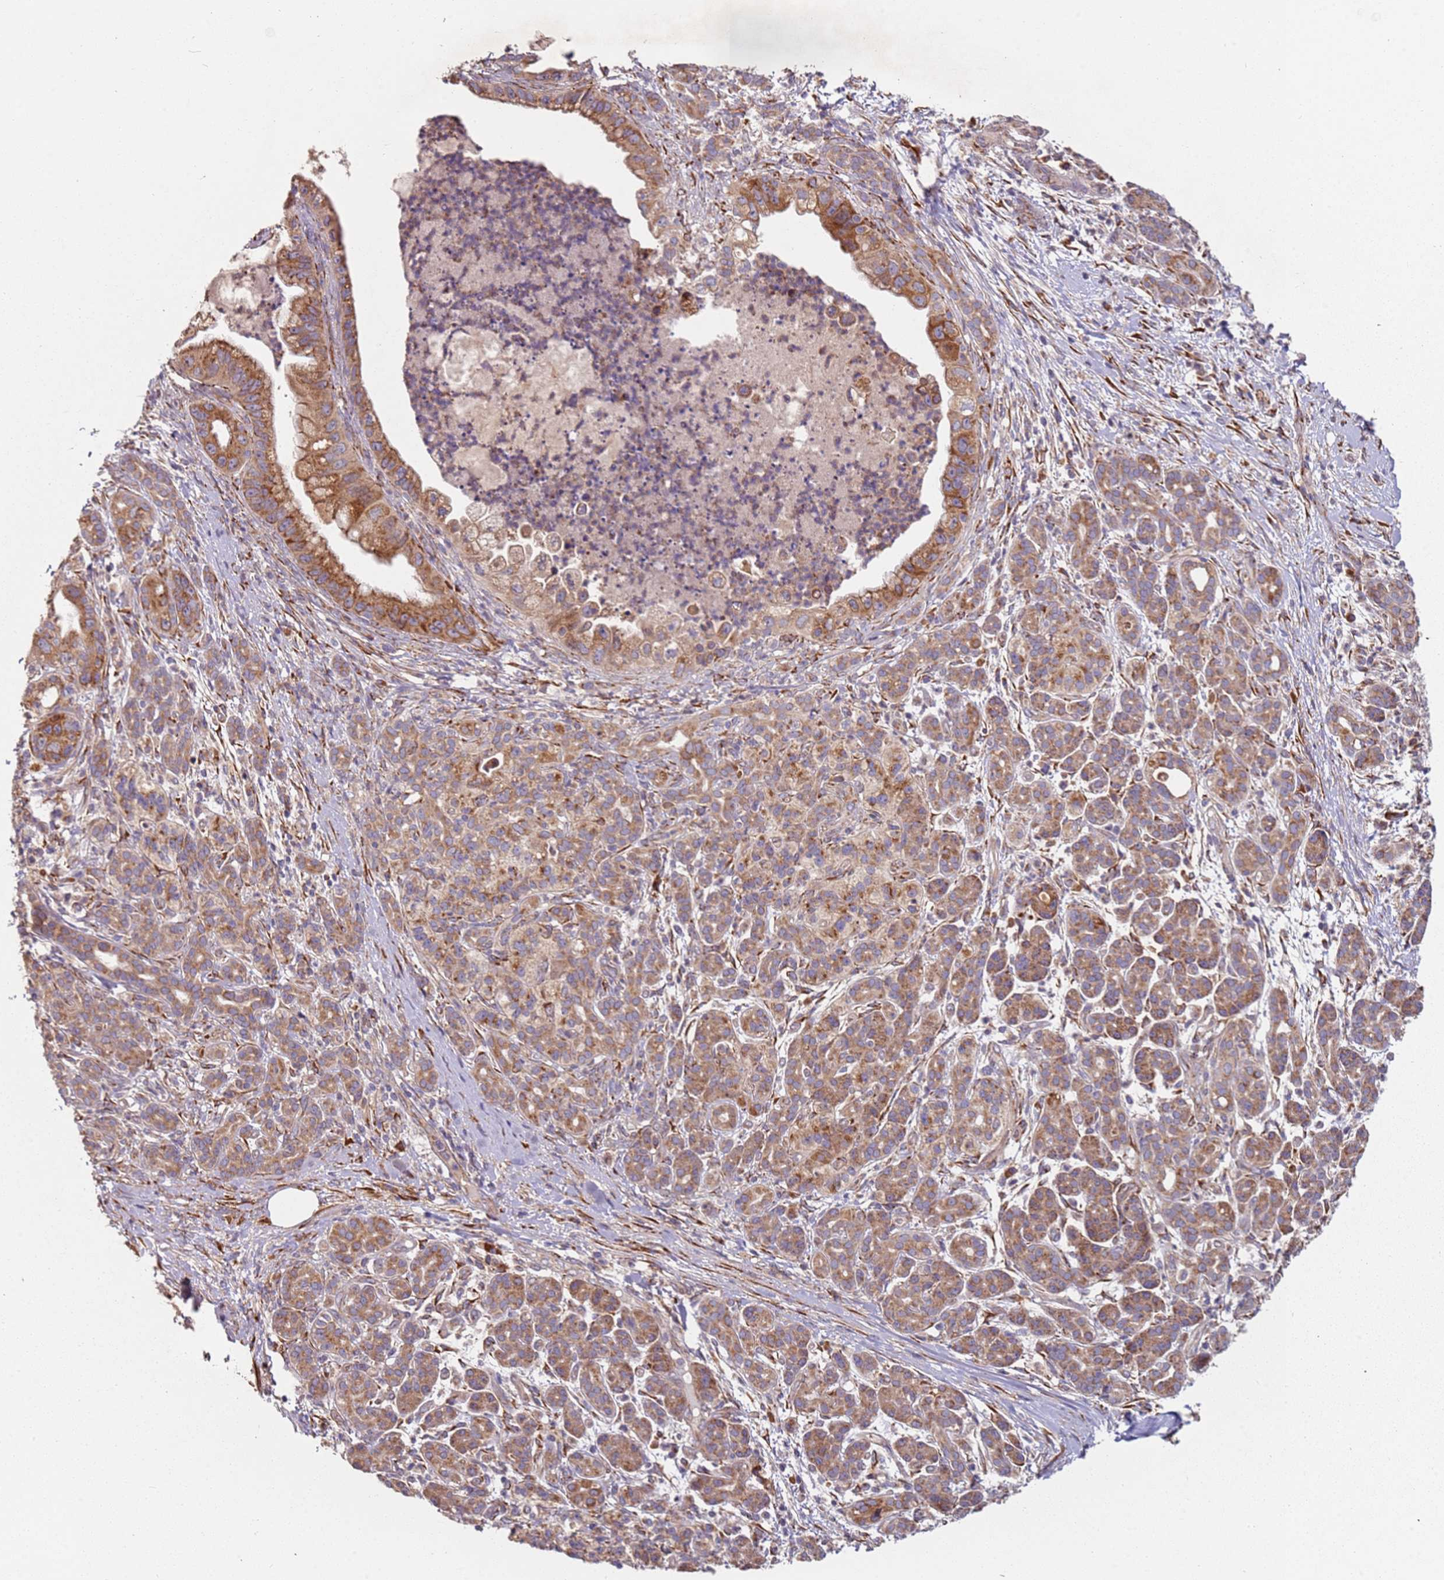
{"staining": {"intensity": "strong", "quantity": ">75%", "location": "cytoplasmic/membranous"}, "tissue": "pancreatic cancer", "cell_type": "Tumor cells", "image_type": "cancer", "snomed": [{"axis": "morphology", "description": "Adenocarcinoma, NOS"}, {"axis": "topography", "description": "Pancreas"}], "caption": "Protein expression by IHC demonstrates strong cytoplasmic/membranous expression in about >75% of tumor cells in pancreatic adenocarcinoma. Nuclei are stained in blue.", "gene": "ARFRP1", "patient": {"sex": "male", "age": 58}}